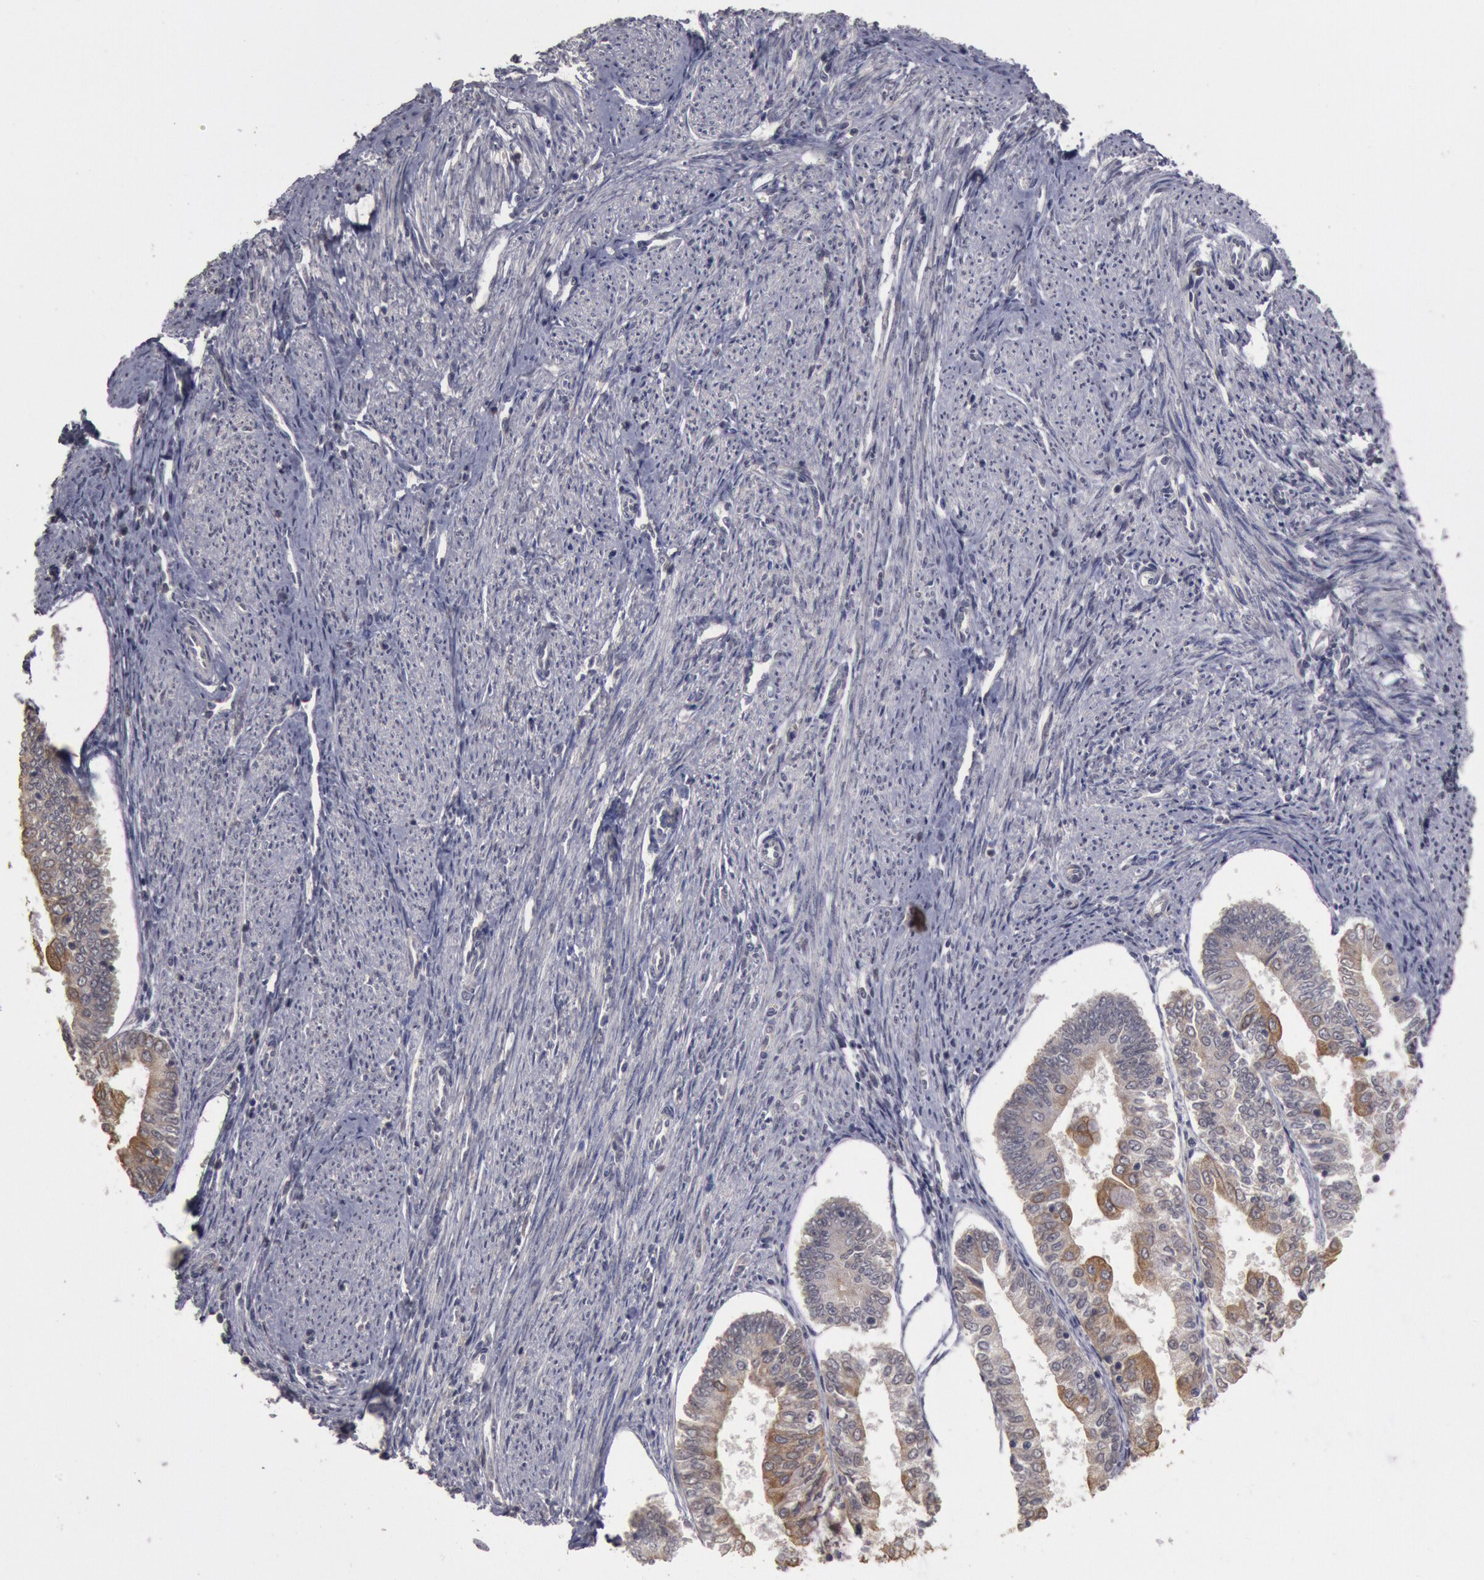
{"staining": {"intensity": "weak", "quantity": ">75%", "location": "cytoplasmic/membranous"}, "tissue": "endometrial cancer", "cell_type": "Tumor cells", "image_type": "cancer", "snomed": [{"axis": "morphology", "description": "Adenocarcinoma, NOS"}, {"axis": "topography", "description": "Endometrium"}], "caption": "A low amount of weak cytoplasmic/membranous expression is seen in approximately >75% of tumor cells in adenocarcinoma (endometrial) tissue.", "gene": "ZFP36L1", "patient": {"sex": "female", "age": 75}}